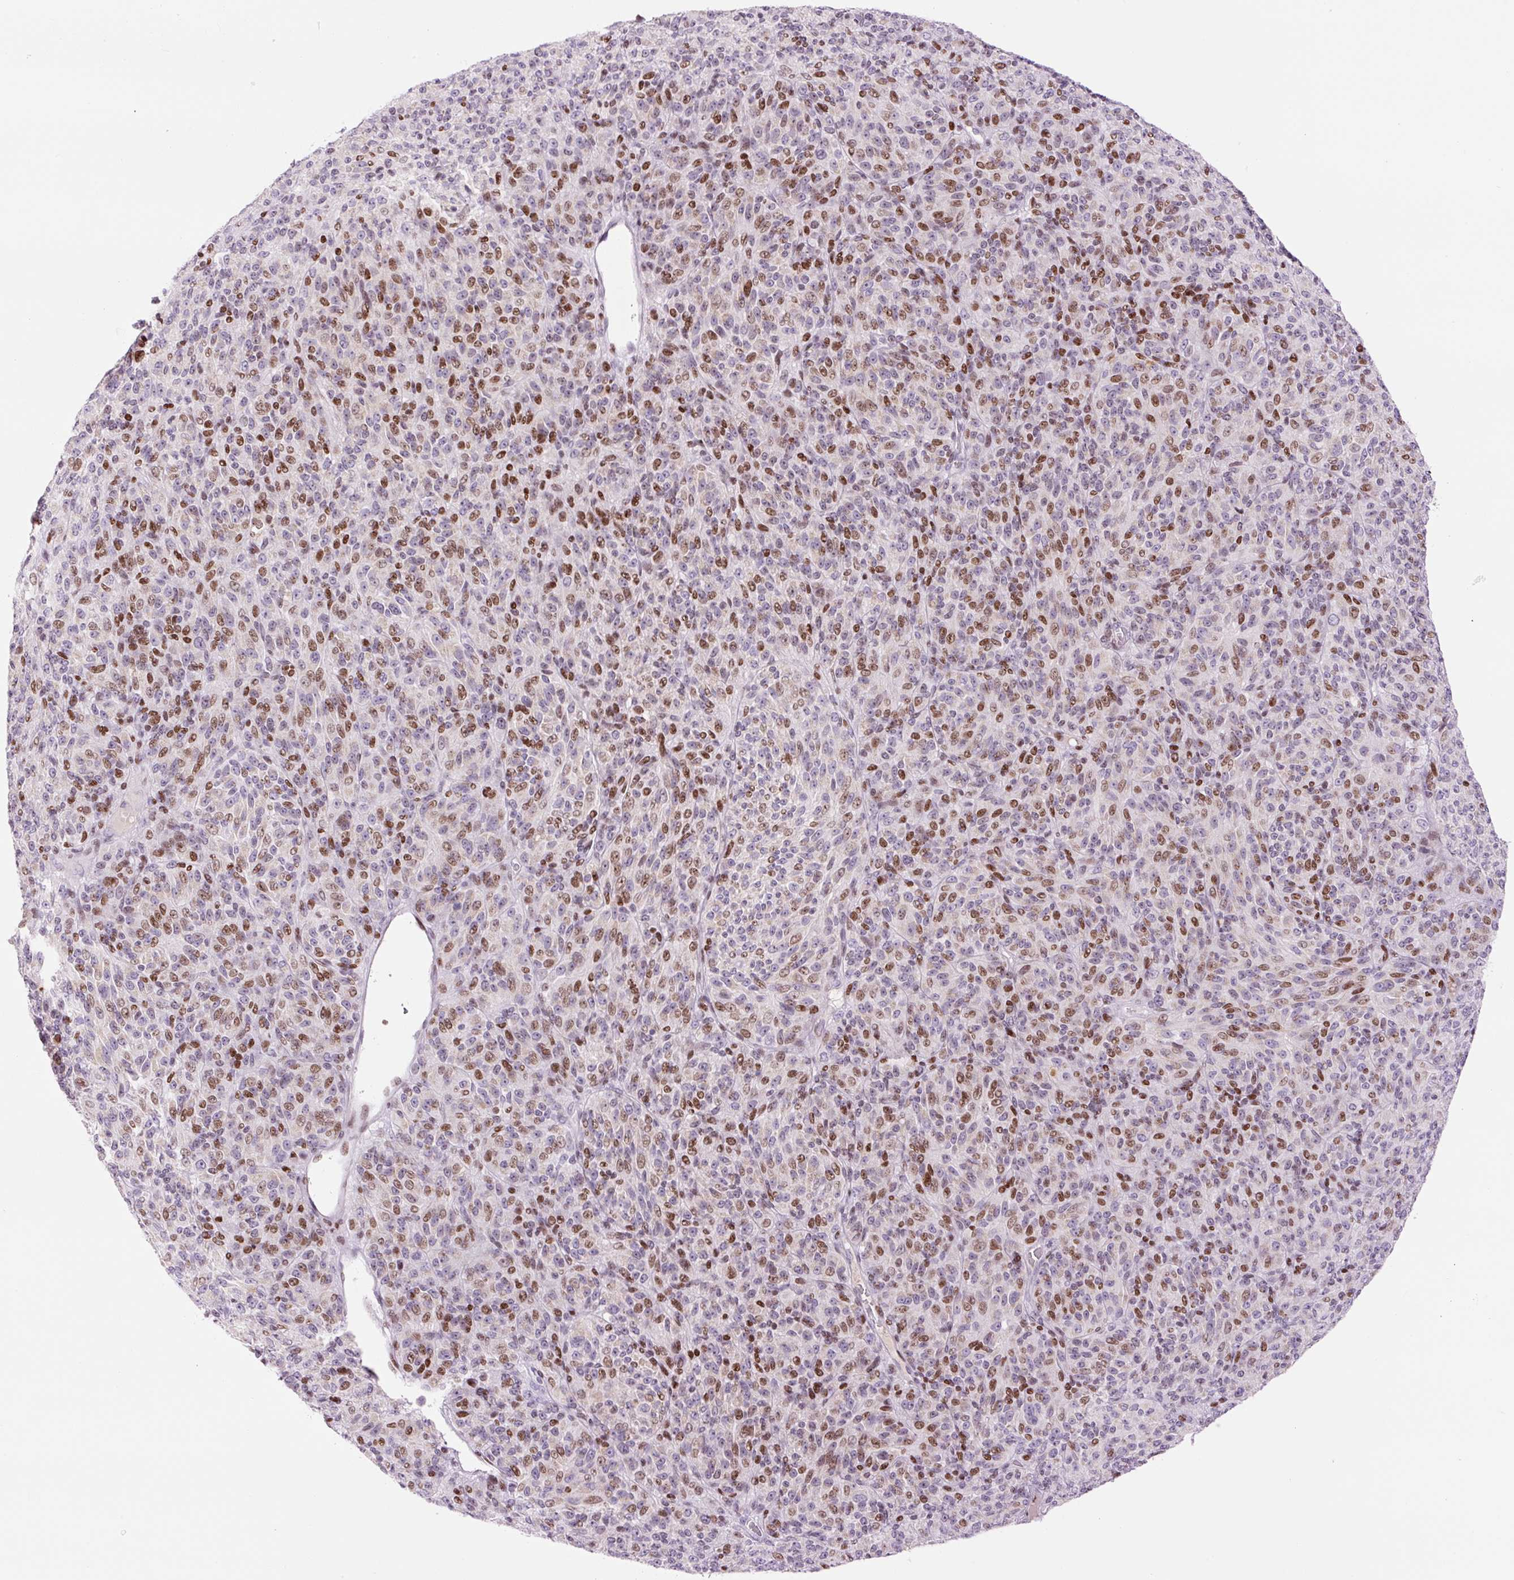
{"staining": {"intensity": "moderate", "quantity": "25%-75%", "location": "nuclear"}, "tissue": "melanoma", "cell_type": "Tumor cells", "image_type": "cancer", "snomed": [{"axis": "morphology", "description": "Malignant melanoma, Metastatic site"}, {"axis": "topography", "description": "Brain"}], "caption": "Immunohistochemistry photomicrograph of neoplastic tissue: human melanoma stained using immunohistochemistry (IHC) demonstrates medium levels of moderate protein expression localized specifically in the nuclear of tumor cells, appearing as a nuclear brown color.", "gene": "TMEM177", "patient": {"sex": "female", "age": 56}}